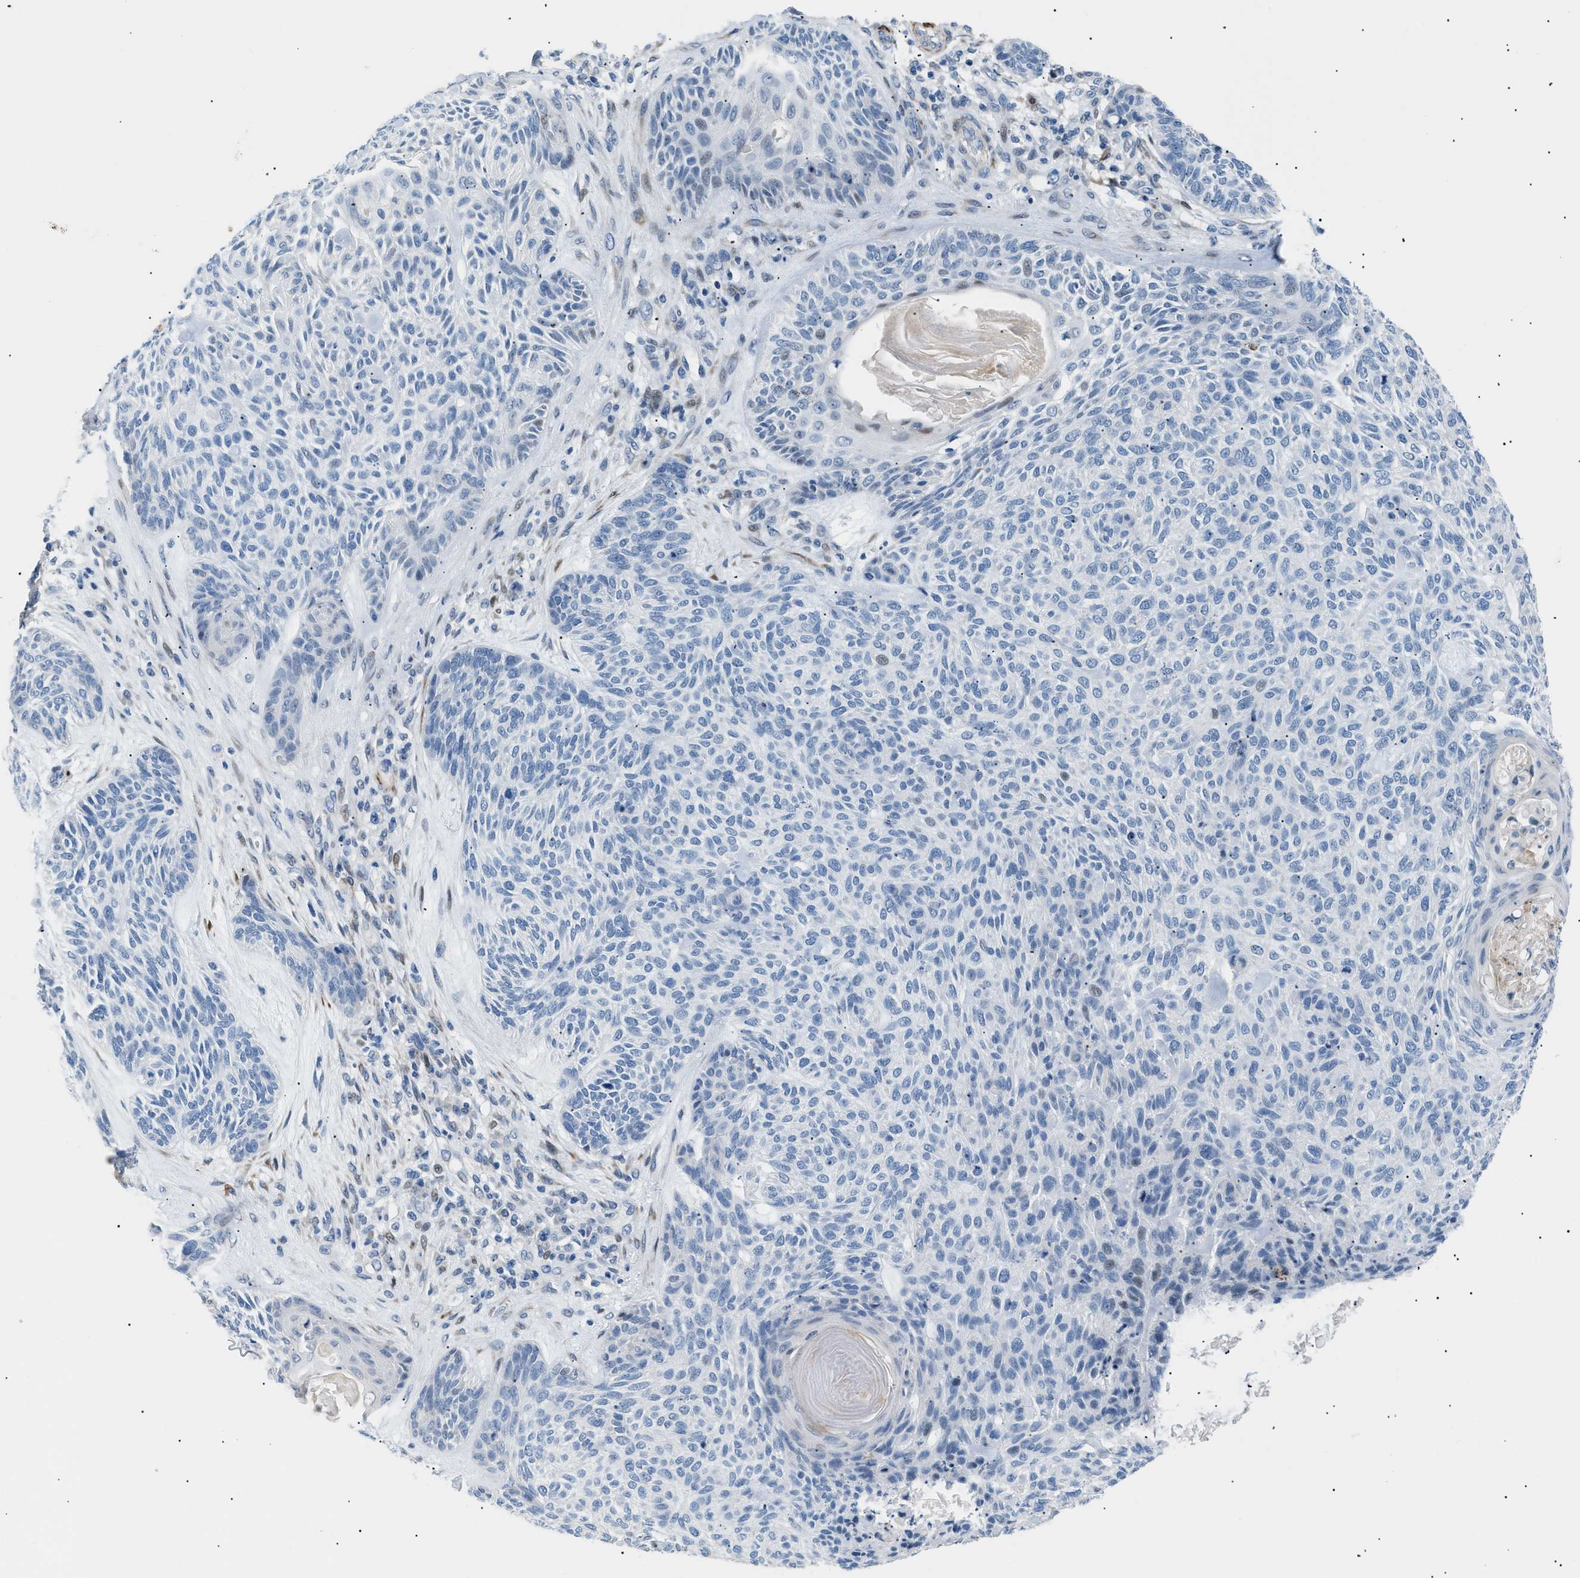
{"staining": {"intensity": "negative", "quantity": "none", "location": "none"}, "tissue": "skin cancer", "cell_type": "Tumor cells", "image_type": "cancer", "snomed": [{"axis": "morphology", "description": "Basal cell carcinoma"}, {"axis": "topography", "description": "Skin"}], "caption": "IHC image of skin cancer (basal cell carcinoma) stained for a protein (brown), which displays no expression in tumor cells.", "gene": "ICA1", "patient": {"sex": "male", "age": 55}}